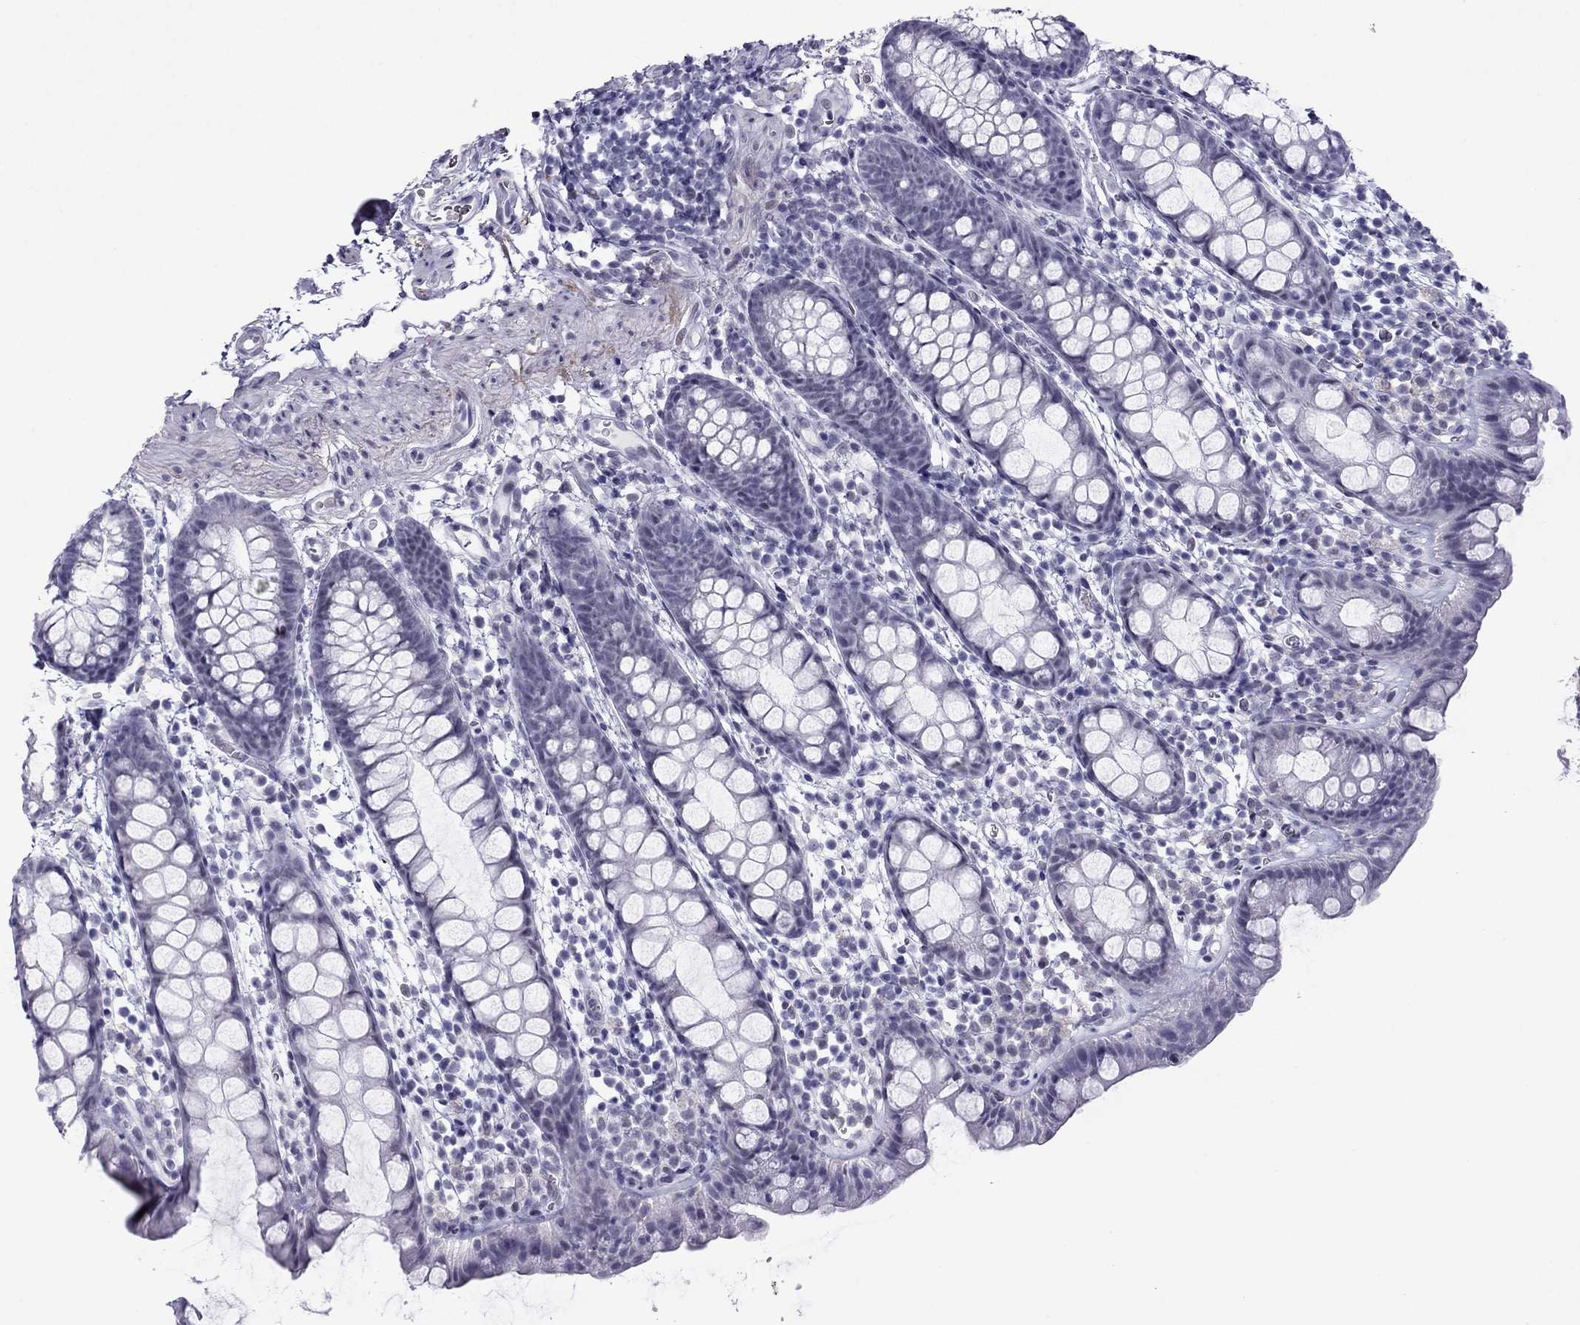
{"staining": {"intensity": "negative", "quantity": "none", "location": "none"}, "tissue": "rectum", "cell_type": "Glandular cells", "image_type": "normal", "snomed": [{"axis": "morphology", "description": "Normal tissue, NOS"}, {"axis": "topography", "description": "Rectum"}], "caption": "A micrograph of human rectum is negative for staining in glandular cells. (DAB immunohistochemistry (IHC) with hematoxylin counter stain).", "gene": "MYLK3", "patient": {"sex": "male", "age": 57}}